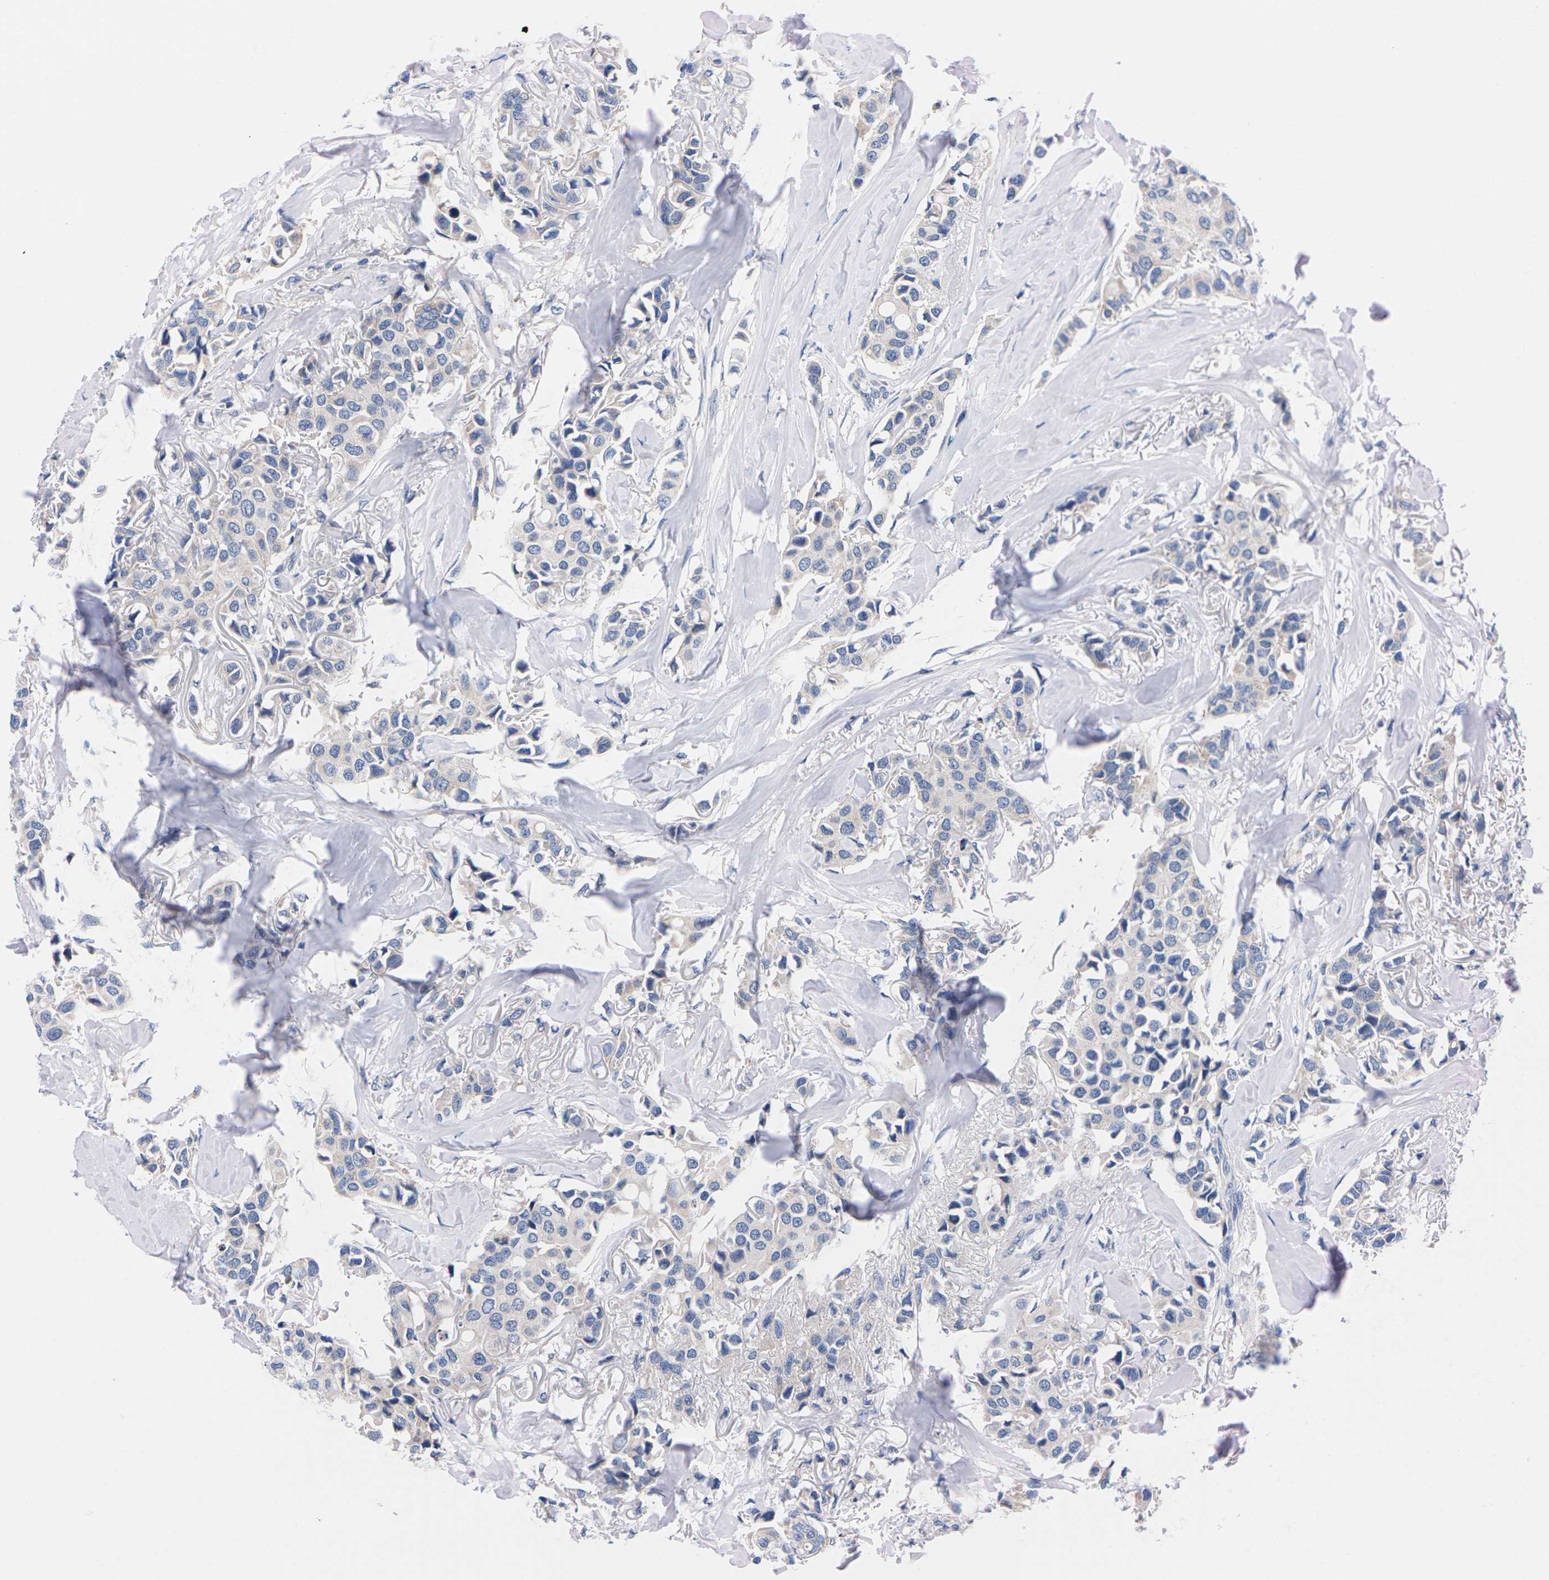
{"staining": {"intensity": "negative", "quantity": "none", "location": "none"}, "tissue": "breast cancer", "cell_type": "Tumor cells", "image_type": "cancer", "snomed": [{"axis": "morphology", "description": "Duct carcinoma"}, {"axis": "topography", "description": "Breast"}], "caption": "Immunohistochemistry (IHC) image of neoplastic tissue: human breast cancer stained with DAB exhibits no significant protein positivity in tumor cells.", "gene": "FAM210A", "patient": {"sex": "female", "age": 80}}